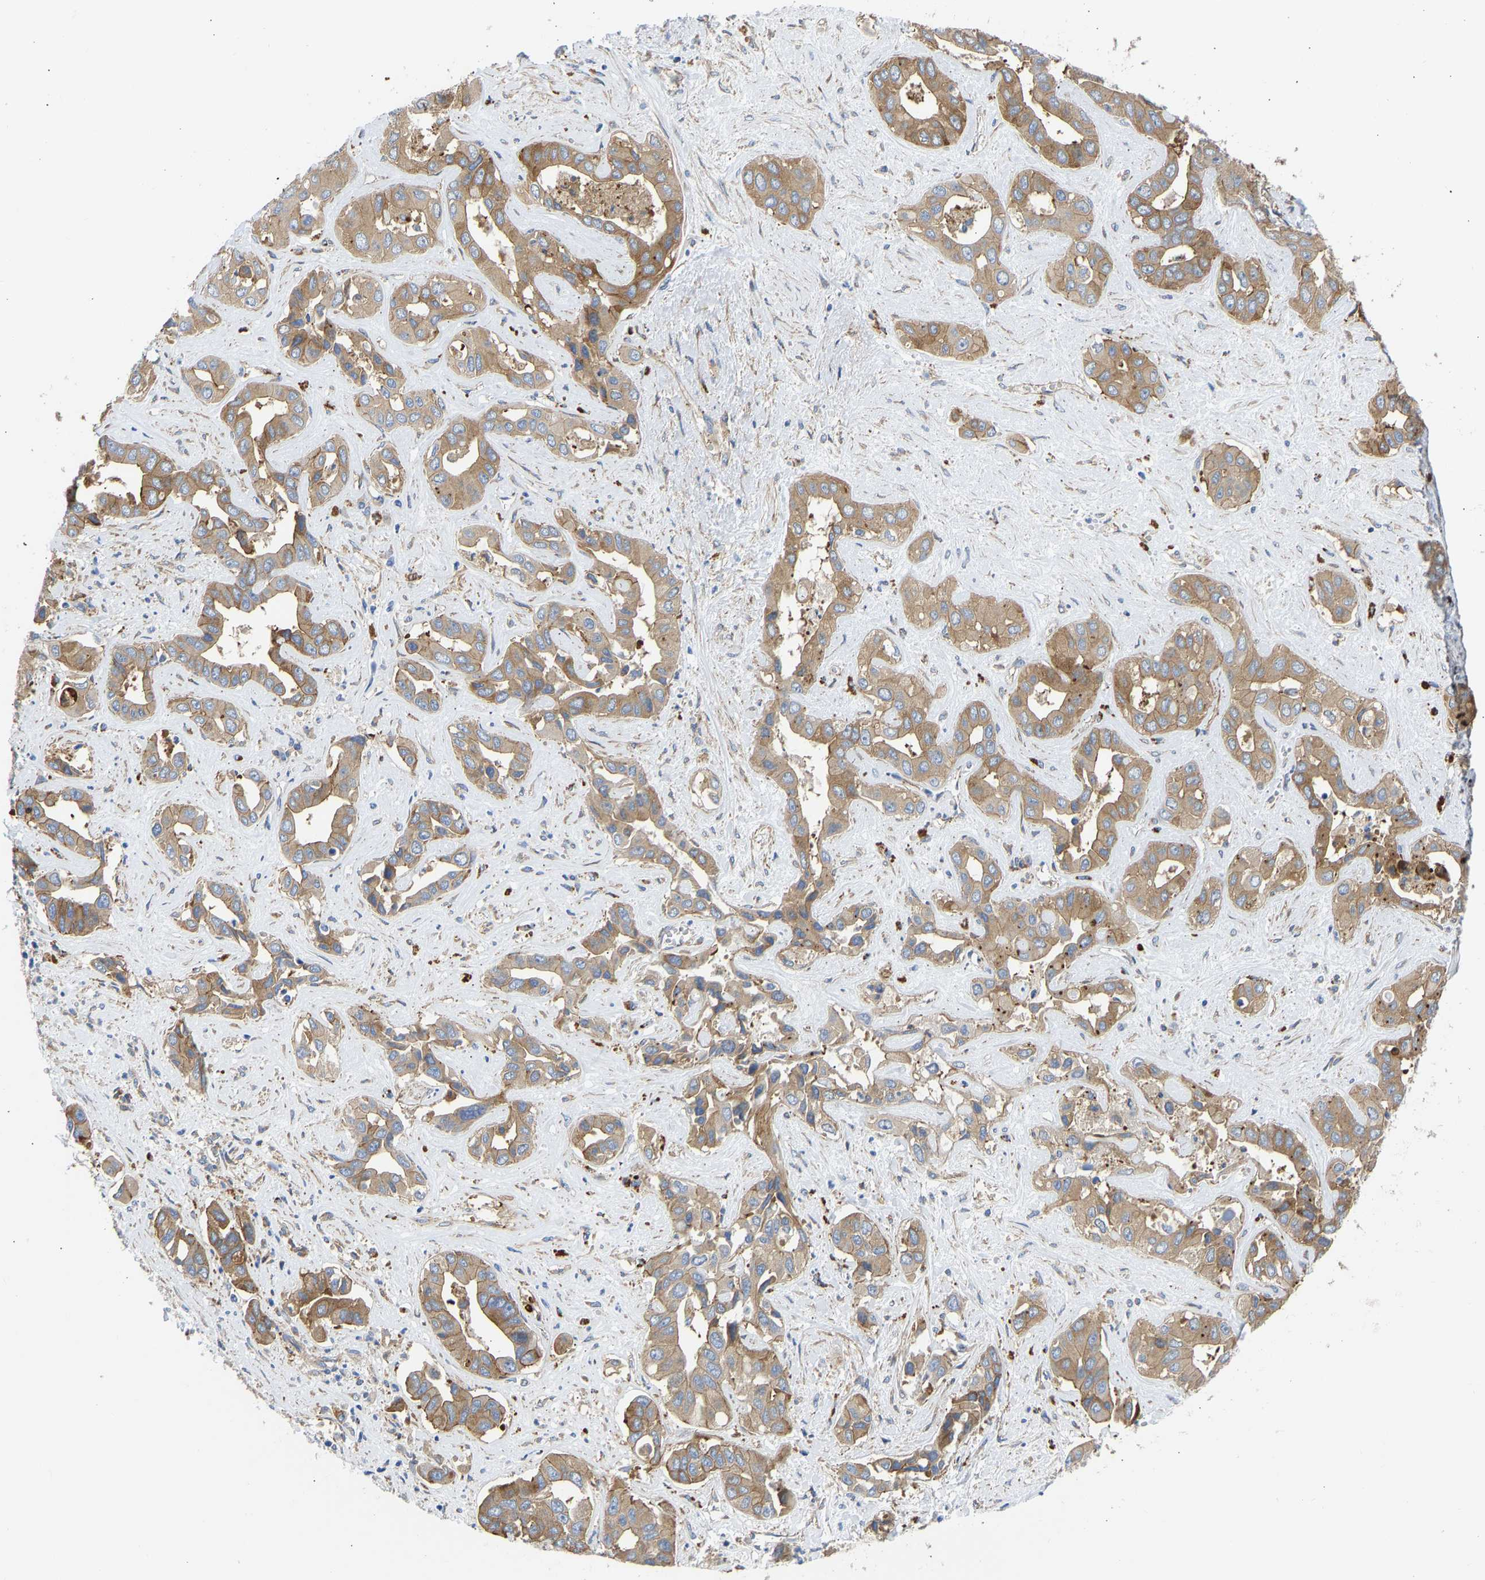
{"staining": {"intensity": "moderate", "quantity": ">75%", "location": "cytoplasmic/membranous"}, "tissue": "liver cancer", "cell_type": "Tumor cells", "image_type": "cancer", "snomed": [{"axis": "morphology", "description": "Cholangiocarcinoma"}, {"axis": "topography", "description": "Liver"}], "caption": "Immunohistochemical staining of liver cancer reveals medium levels of moderate cytoplasmic/membranous staining in about >75% of tumor cells. Nuclei are stained in blue.", "gene": "MYO1C", "patient": {"sex": "female", "age": 52}}